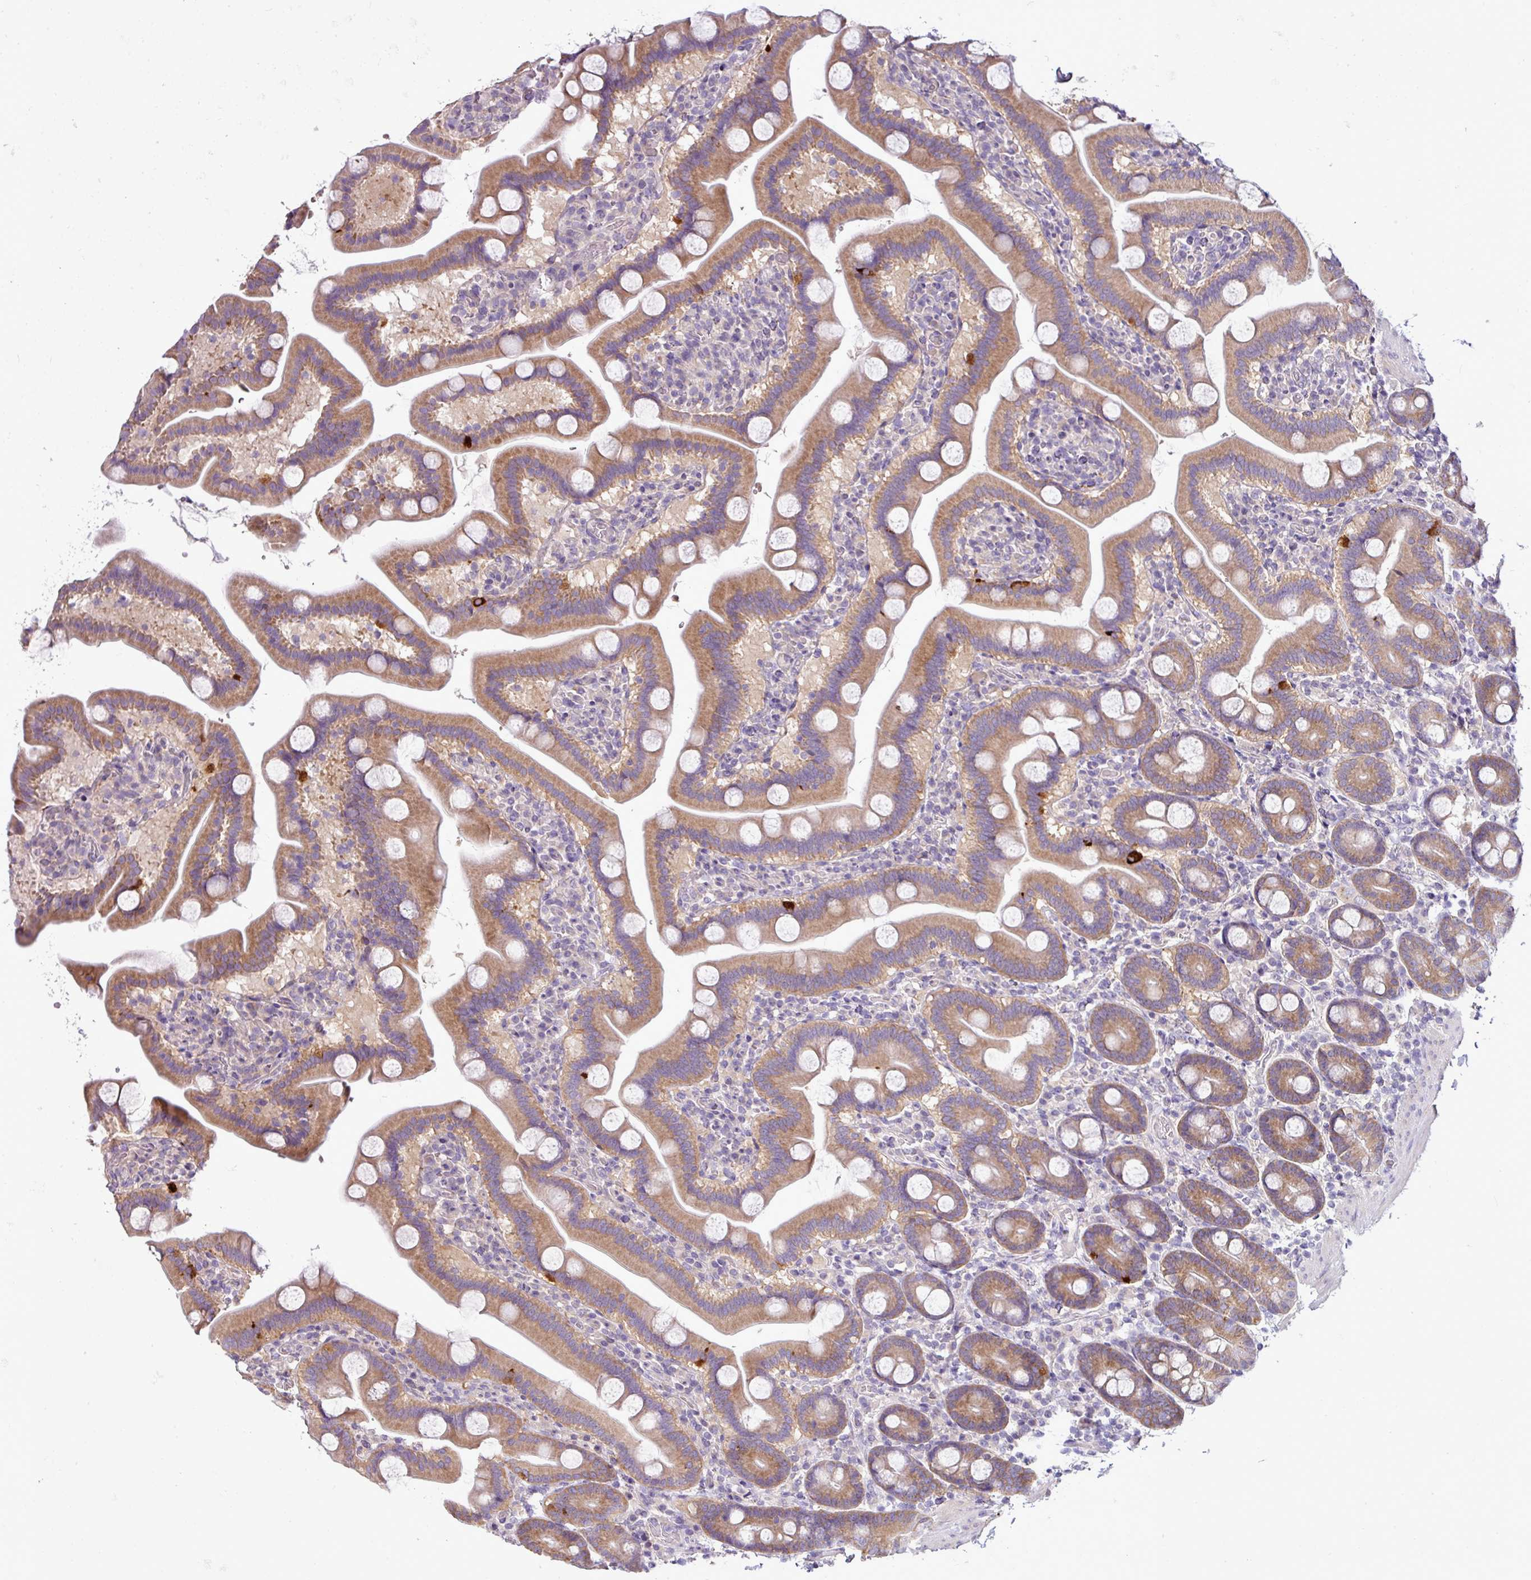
{"staining": {"intensity": "moderate", "quantity": ">75%", "location": "cytoplasmic/membranous"}, "tissue": "duodenum", "cell_type": "Glandular cells", "image_type": "normal", "snomed": [{"axis": "morphology", "description": "Normal tissue, NOS"}, {"axis": "topography", "description": "Duodenum"}], "caption": "Protein staining demonstrates moderate cytoplasmic/membranous staining in about >75% of glandular cells in benign duodenum. (DAB IHC, brown staining for protein, blue staining for nuclei).", "gene": "AGAP4", "patient": {"sex": "male", "age": 55}}